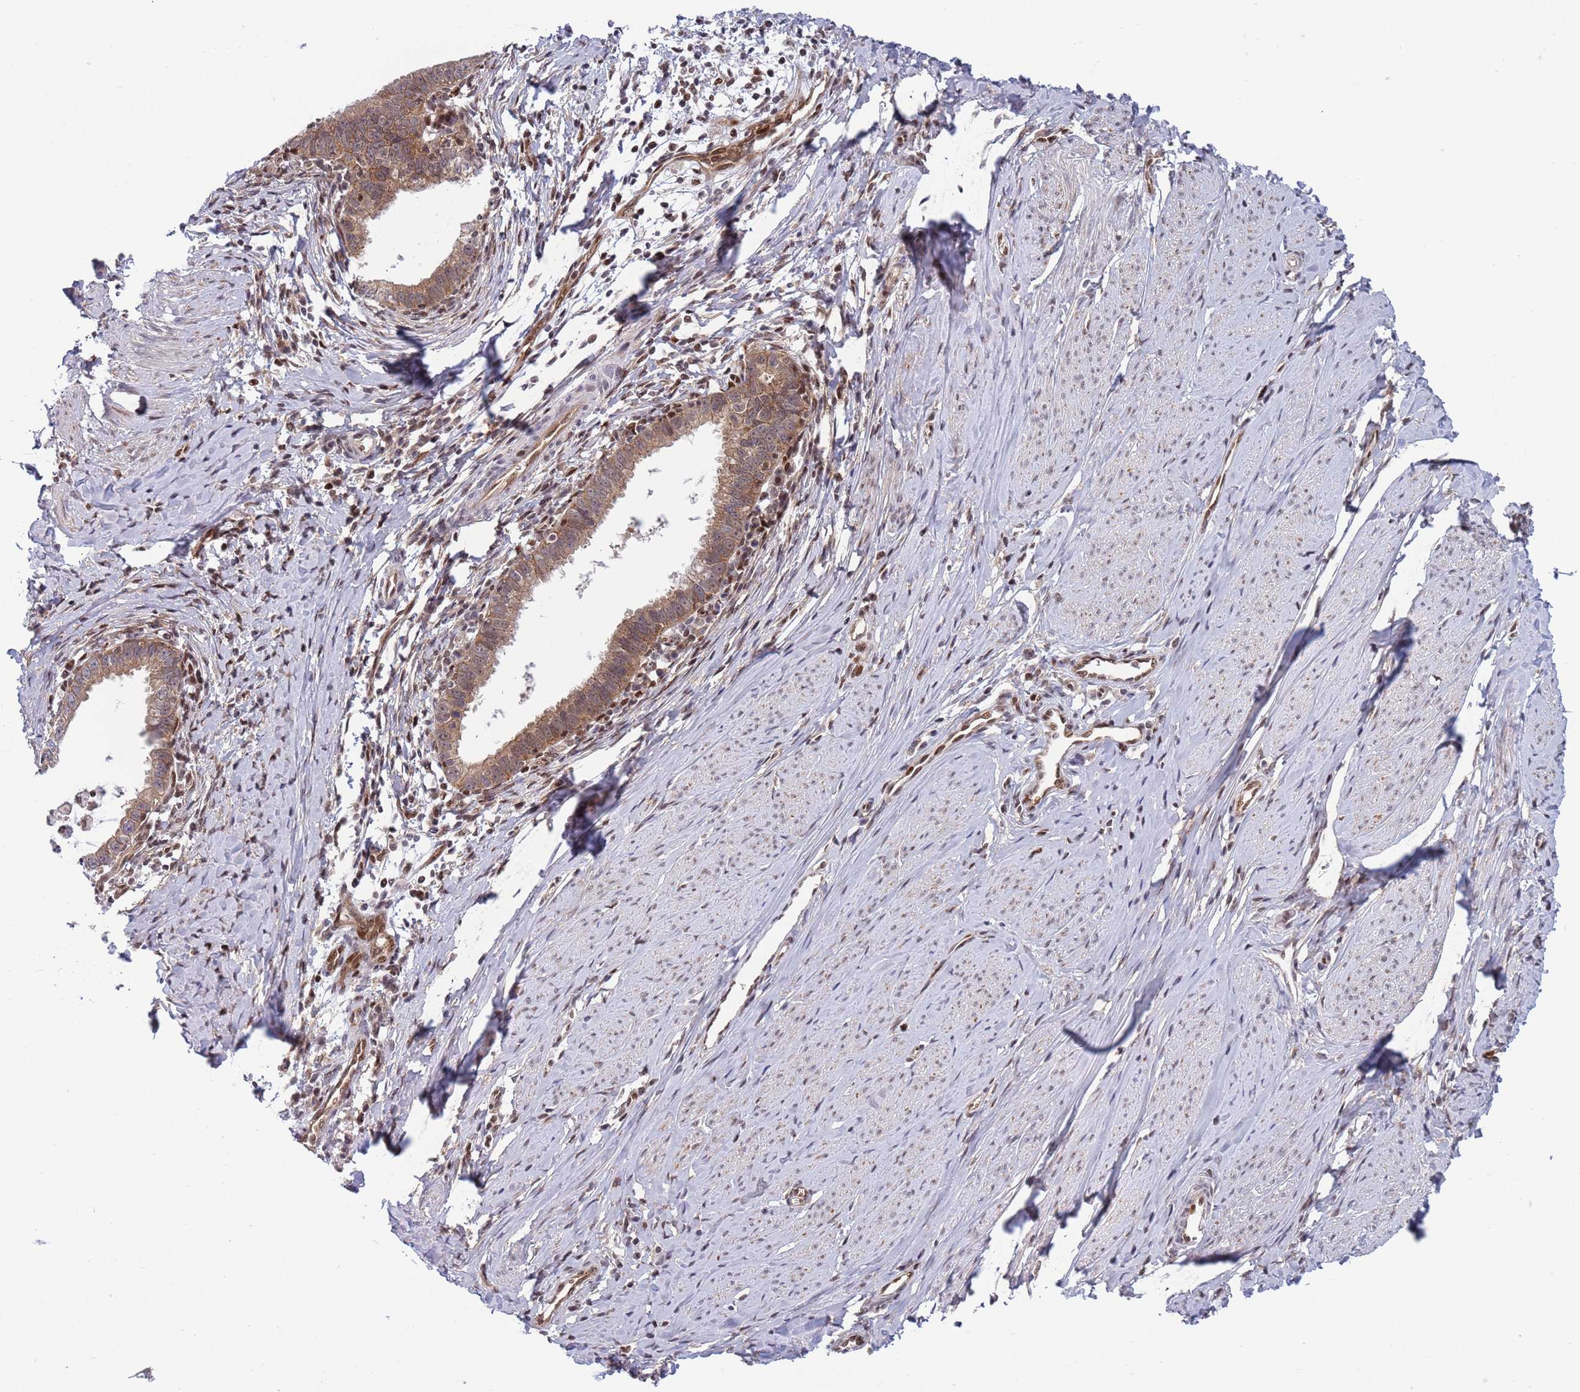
{"staining": {"intensity": "moderate", "quantity": ">75%", "location": "cytoplasmic/membranous"}, "tissue": "cervical cancer", "cell_type": "Tumor cells", "image_type": "cancer", "snomed": [{"axis": "morphology", "description": "Adenocarcinoma, NOS"}, {"axis": "topography", "description": "Cervix"}], "caption": "The histopathology image exhibits immunohistochemical staining of cervical cancer. There is moderate cytoplasmic/membranous positivity is identified in about >75% of tumor cells.", "gene": "TBX10", "patient": {"sex": "female", "age": 36}}